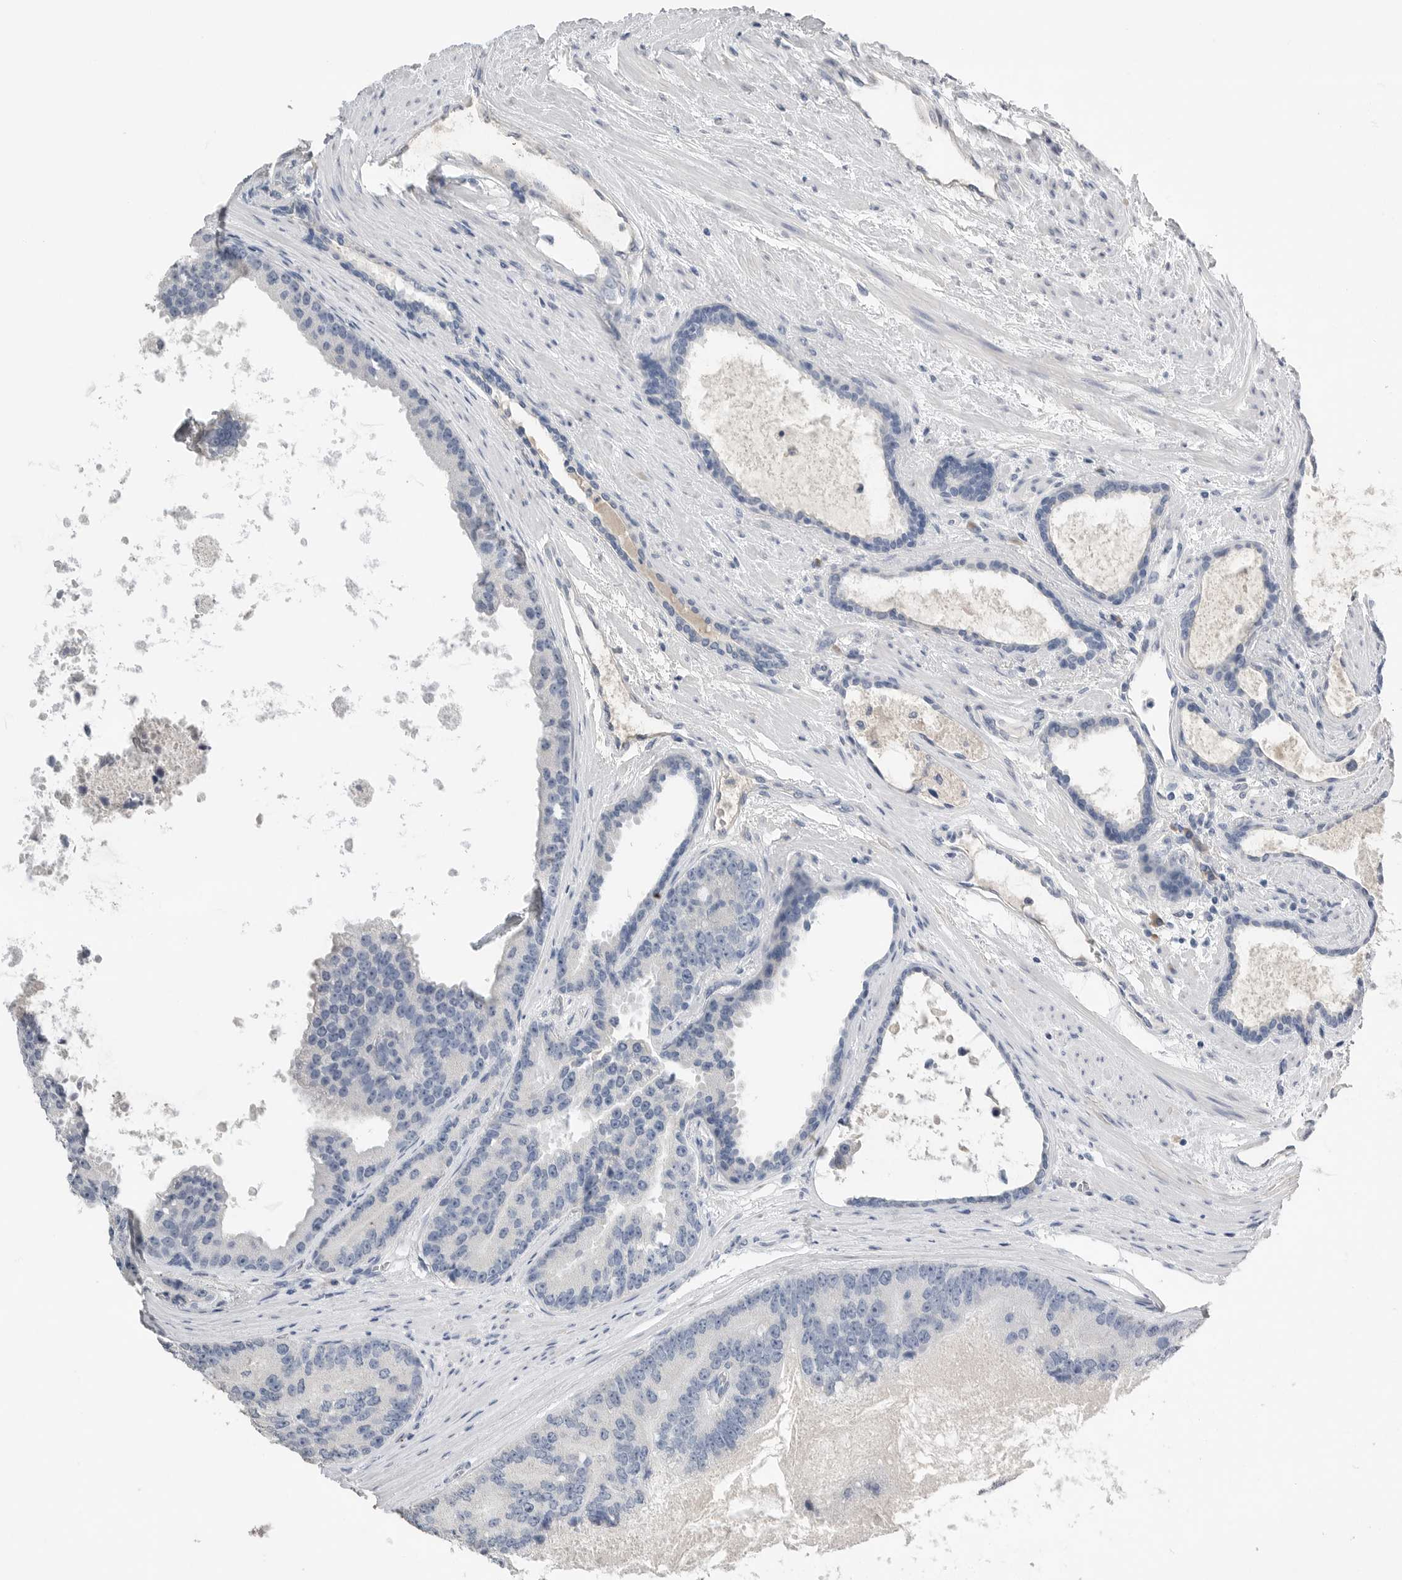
{"staining": {"intensity": "negative", "quantity": "none", "location": "none"}, "tissue": "prostate cancer", "cell_type": "Tumor cells", "image_type": "cancer", "snomed": [{"axis": "morphology", "description": "Adenocarcinoma, High grade"}, {"axis": "topography", "description": "Prostate"}], "caption": "This is a micrograph of IHC staining of prostate high-grade adenocarcinoma, which shows no positivity in tumor cells. (DAB IHC visualized using brightfield microscopy, high magnification).", "gene": "FABP6", "patient": {"sex": "male", "age": 70}}